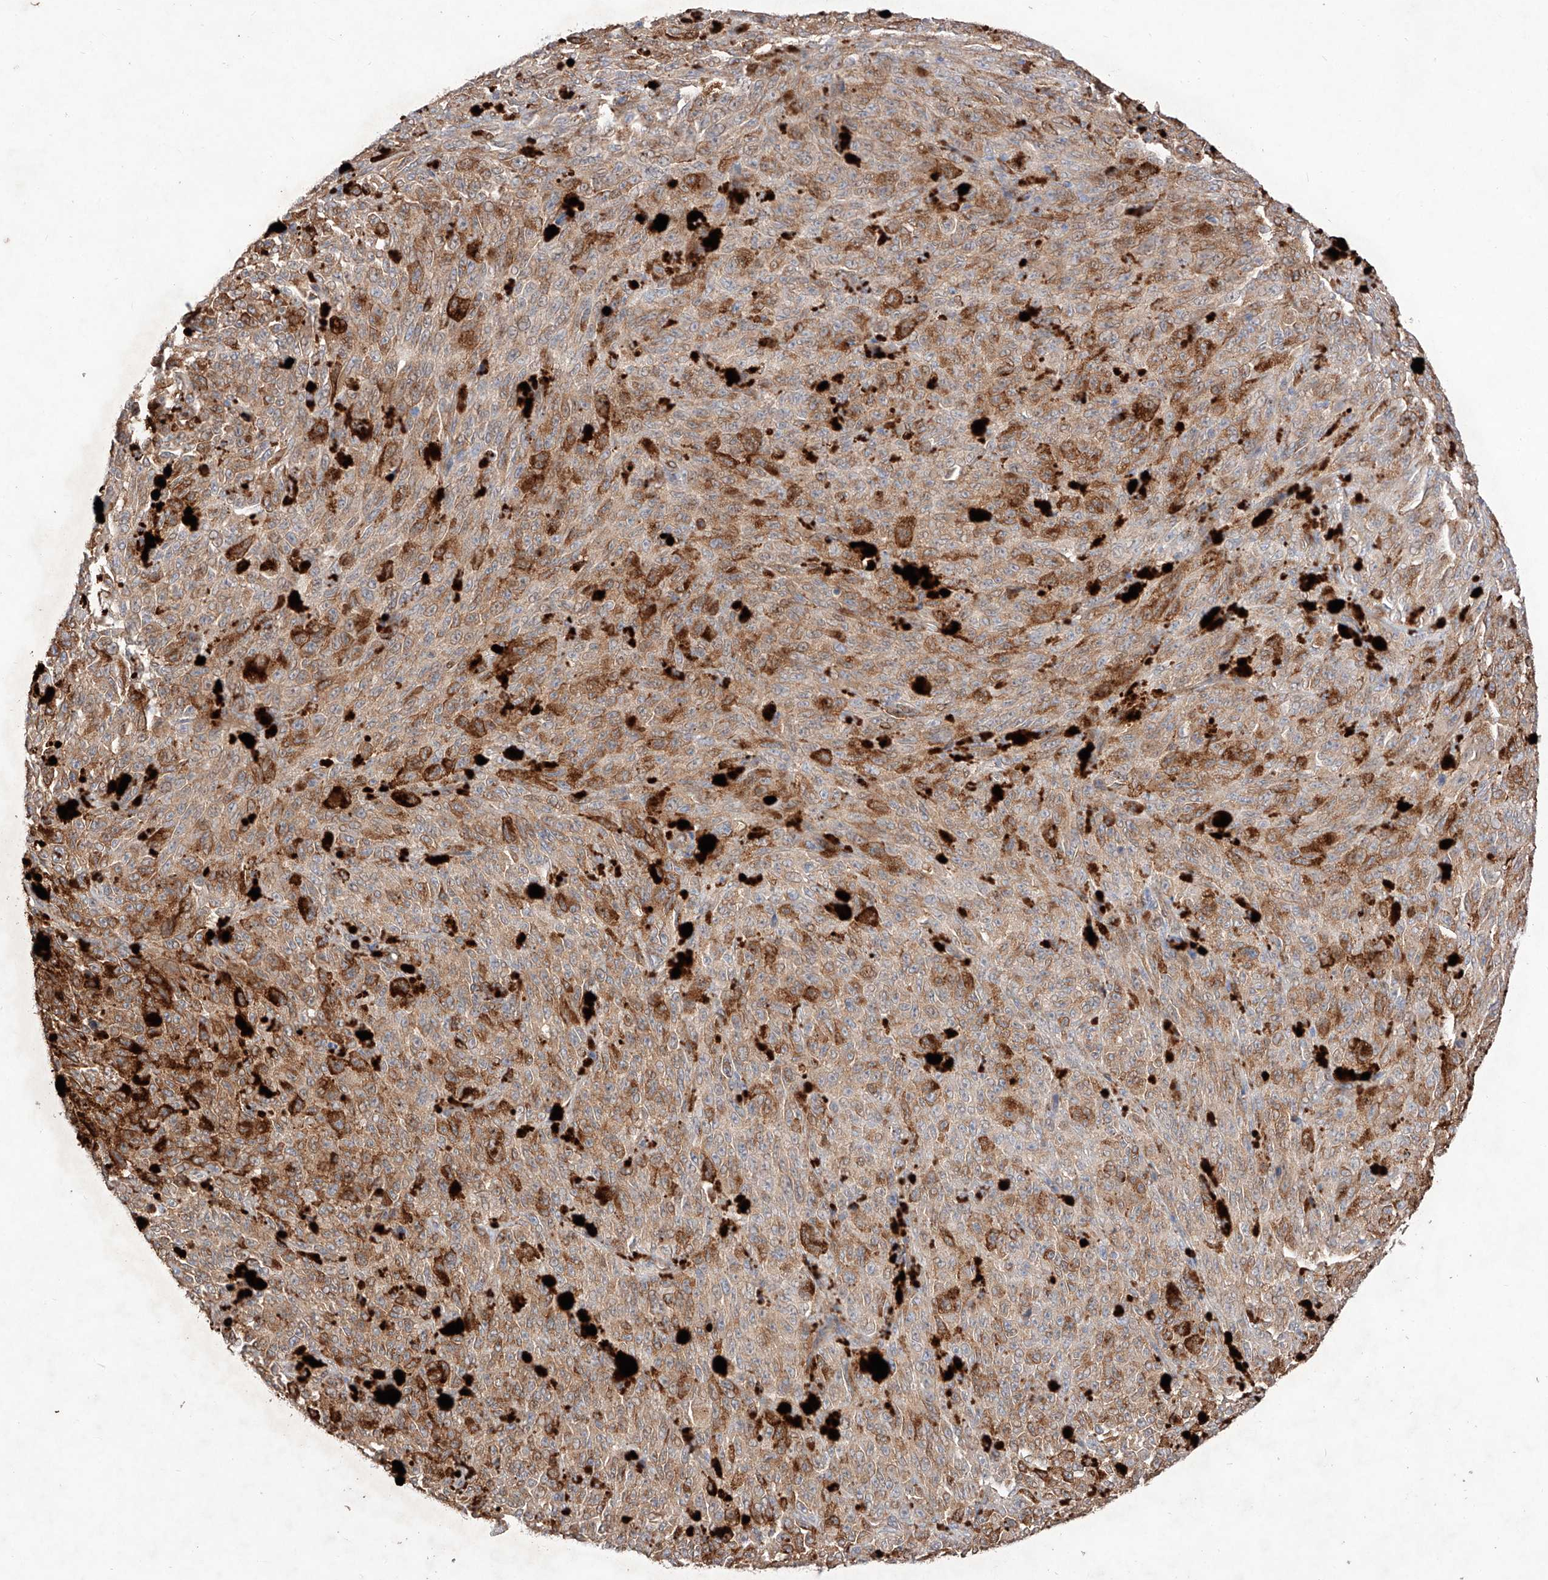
{"staining": {"intensity": "moderate", "quantity": "25%-75%", "location": "cytoplasmic/membranous"}, "tissue": "melanoma", "cell_type": "Tumor cells", "image_type": "cancer", "snomed": [{"axis": "morphology", "description": "Malignant melanoma, NOS"}, {"axis": "topography", "description": "Skin"}], "caption": "The immunohistochemical stain highlights moderate cytoplasmic/membranous positivity in tumor cells of melanoma tissue.", "gene": "C6orf62", "patient": {"sex": "female", "age": 82}}